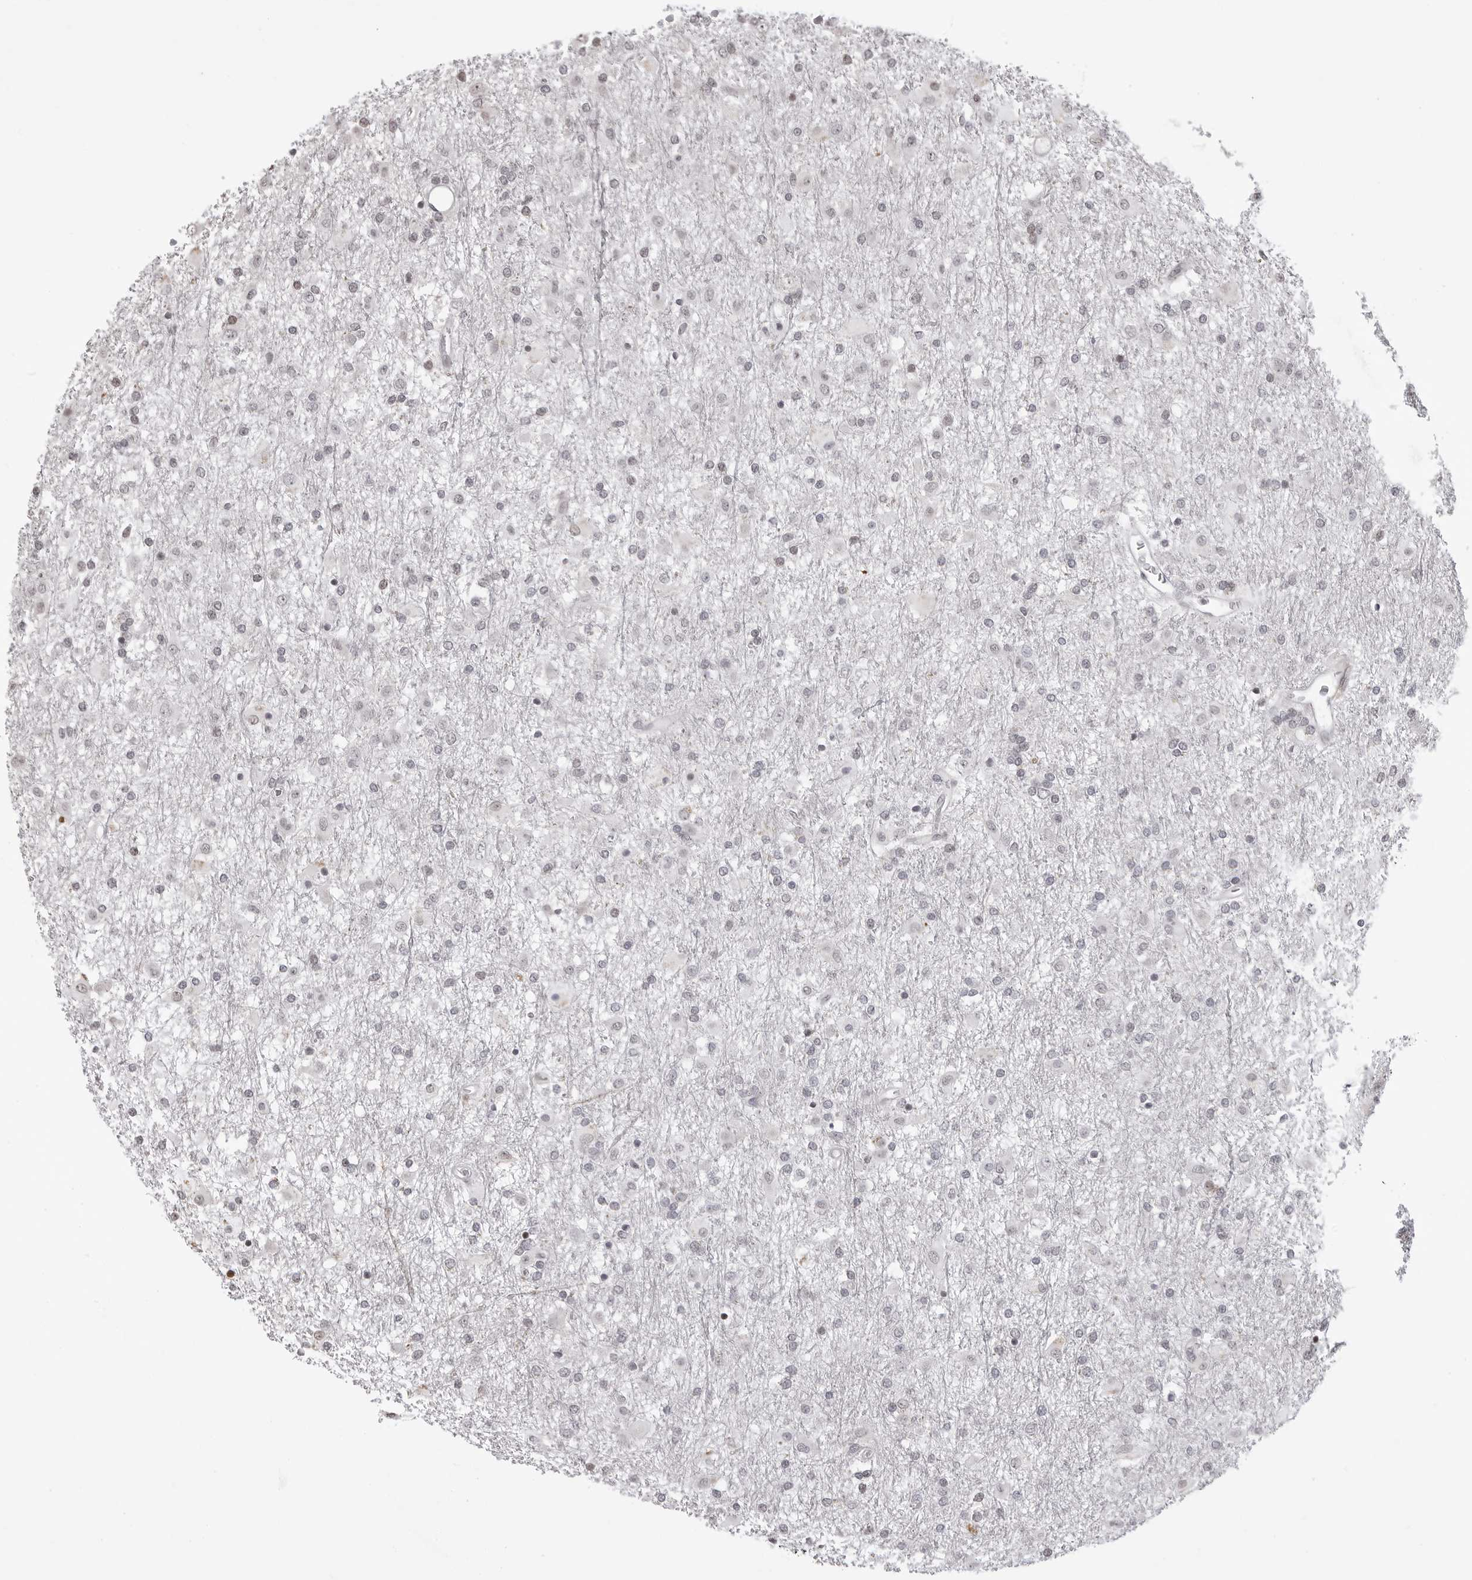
{"staining": {"intensity": "negative", "quantity": "none", "location": "none"}, "tissue": "glioma", "cell_type": "Tumor cells", "image_type": "cancer", "snomed": [{"axis": "morphology", "description": "Glioma, malignant, Low grade"}, {"axis": "topography", "description": "Brain"}], "caption": "Low-grade glioma (malignant) was stained to show a protein in brown. There is no significant positivity in tumor cells.", "gene": "PHF3", "patient": {"sex": "male", "age": 65}}